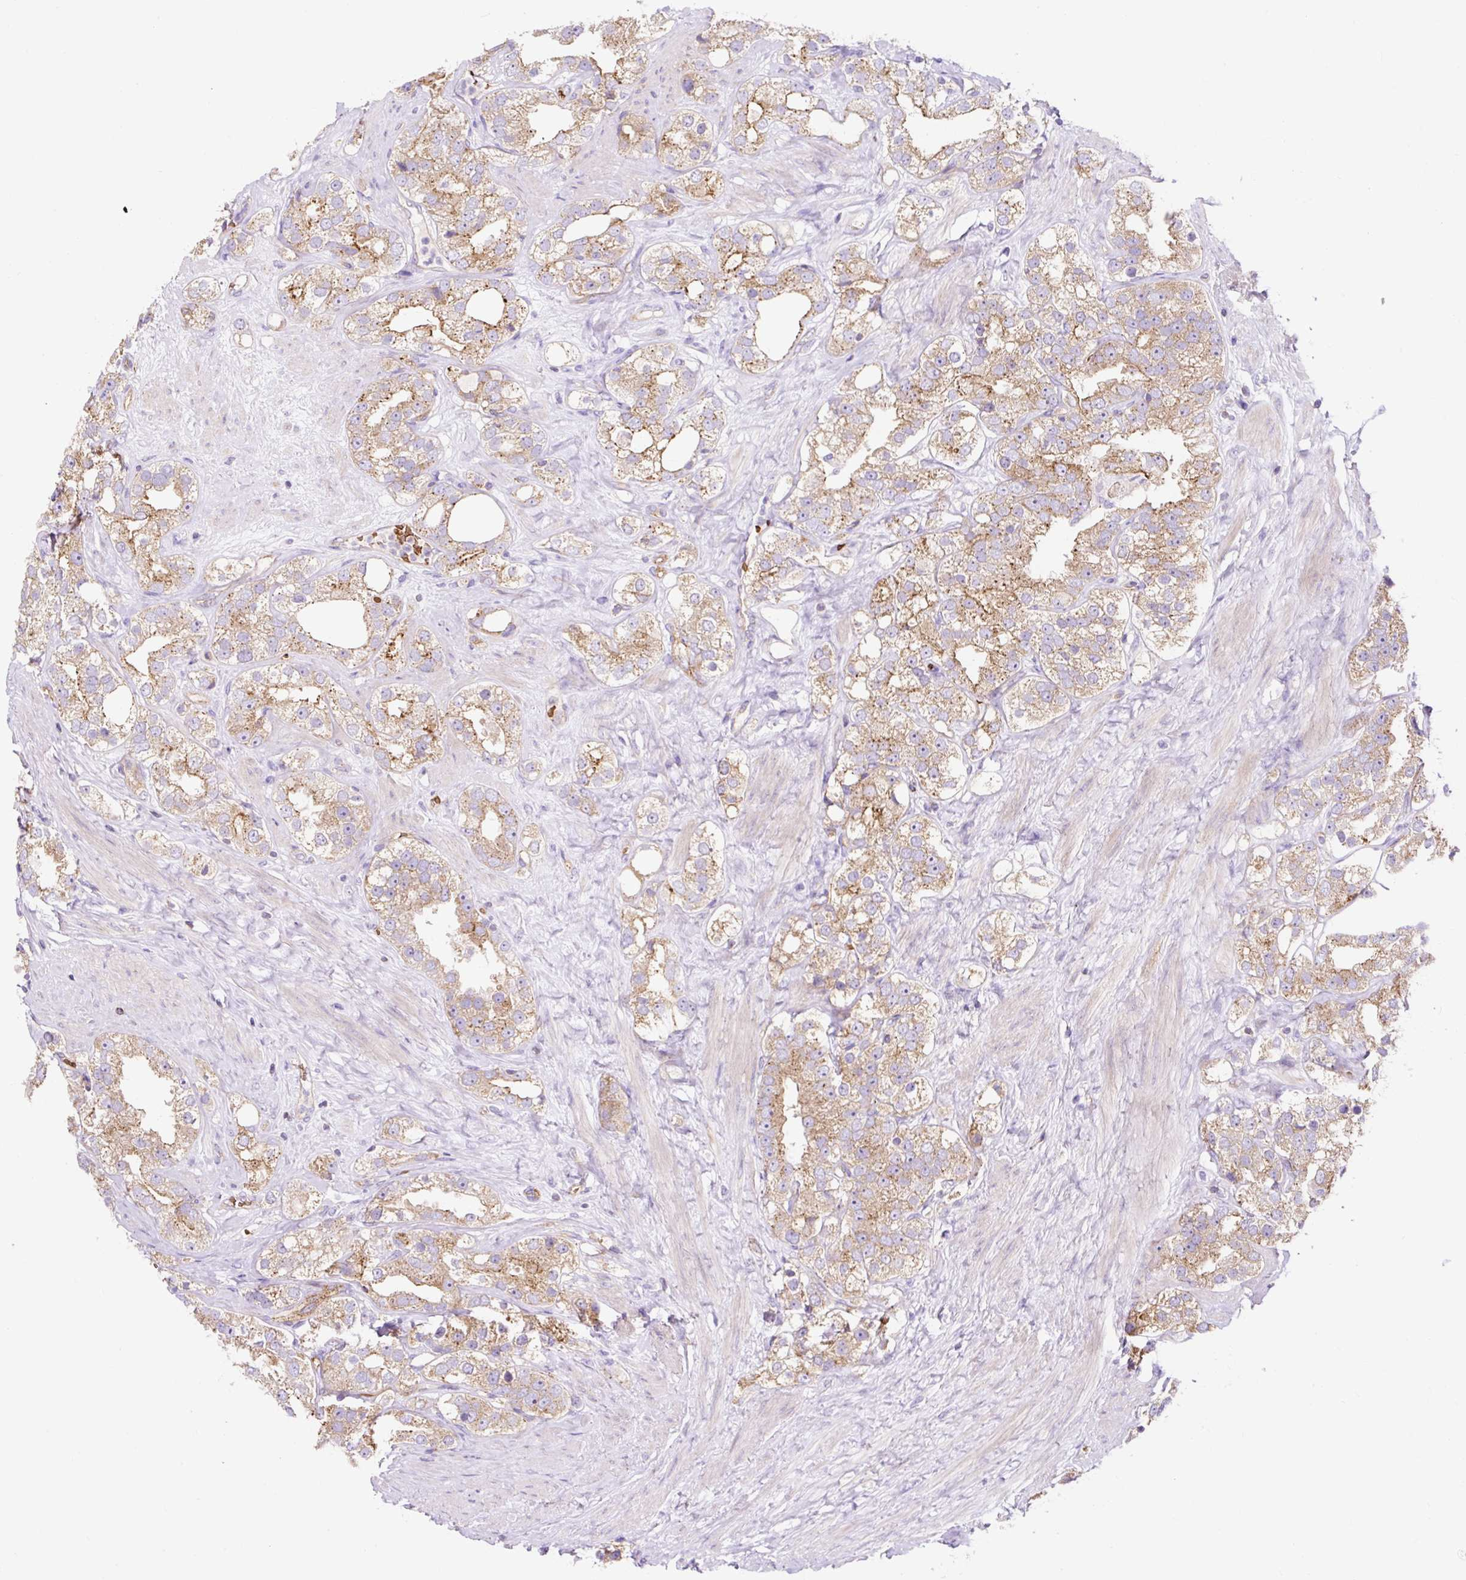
{"staining": {"intensity": "moderate", "quantity": ">75%", "location": "cytoplasmic/membranous"}, "tissue": "prostate cancer", "cell_type": "Tumor cells", "image_type": "cancer", "snomed": [{"axis": "morphology", "description": "Adenocarcinoma, NOS"}, {"axis": "topography", "description": "Prostate"}], "caption": "About >75% of tumor cells in adenocarcinoma (prostate) show moderate cytoplasmic/membranous protein staining as visualized by brown immunohistochemical staining.", "gene": "HIP1R", "patient": {"sex": "male", "age": 79}}